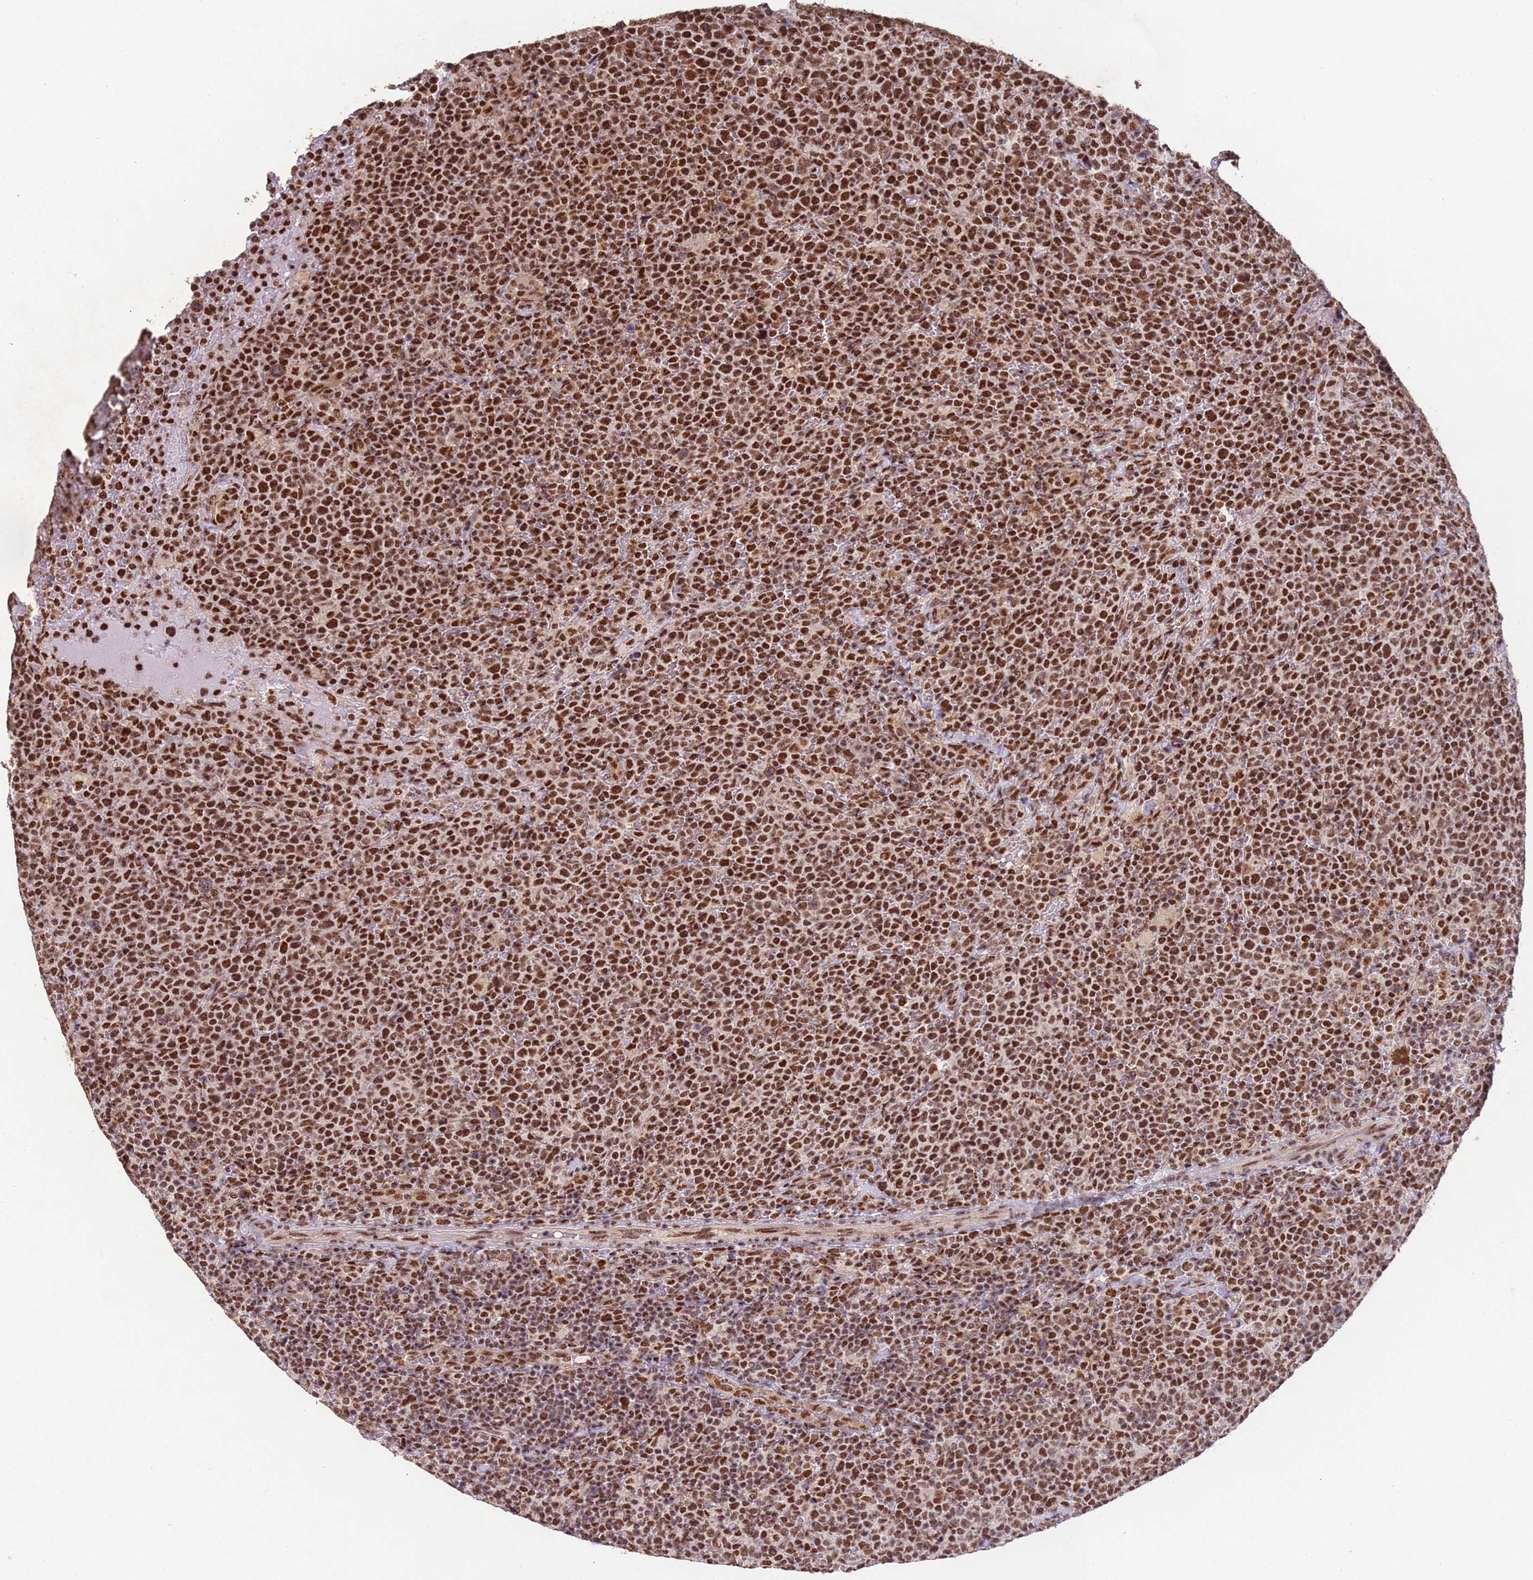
{"staining": {"intensity": "moderate", "quantity": ">75%", "location": "nuclear"}, "tissue": "lymphoma", "cell_type": "Tumor cells", "image_type": "cancer", "snomed": [{"axis": "morphology", "description": "Malignant lymphoma, non-Hodgkin's type, High grade"}, {"axis": "topography", "description": "Lymph node"}], "caption": "The immunohistochemical stain shows moderate nuclear positivity in tumor cells of lymphoma tissue.", "gene": "ESF1", "patient": {"sex": "male", "age": 61}}